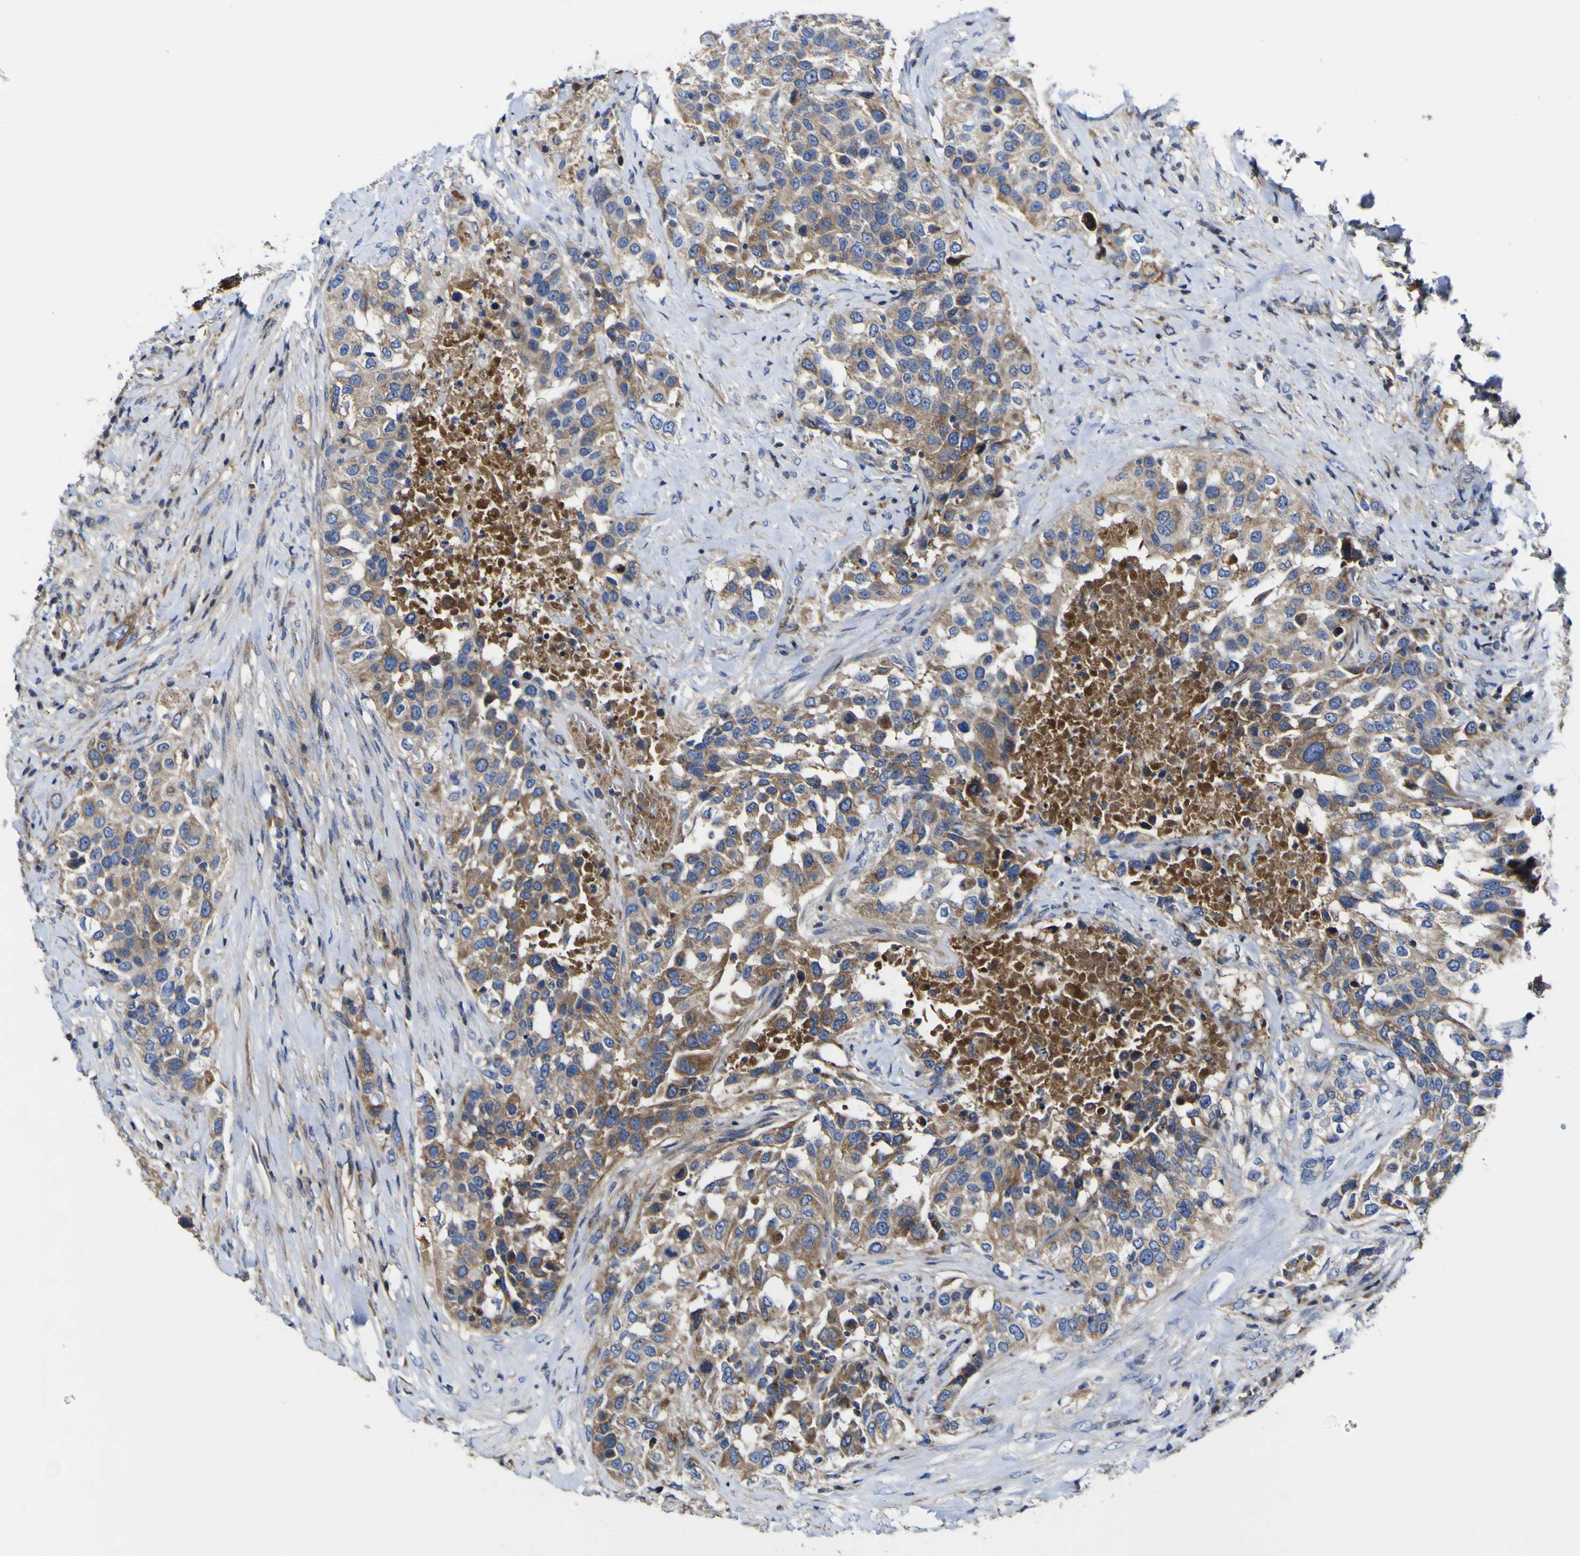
{"staining": {"intensity": "moderate", "quantity": ">75%", "location": "cytoplasmic/membranous"}, "tissue": "urothelial cancer", "cell_type": "Tumor cells", "image_type": "cancer", "snomed": [{"axis": "morphology", "description": "Urothelial carcinoma, High grade"}, {"axis": "topography", "description": "Urinary bladder"}], "caption": "Brown immunohistochemical staining in urothelial cancer shows moderate cytoplasmic/membranous expression in approximately >75% of tumor cells. Using DAB (brown) and hematoxylin (blue) stains, captured at high magnification using brightfield microscopy.", "gene": "CCDC90B", "patient": {"sex": "female", "age": 80}}